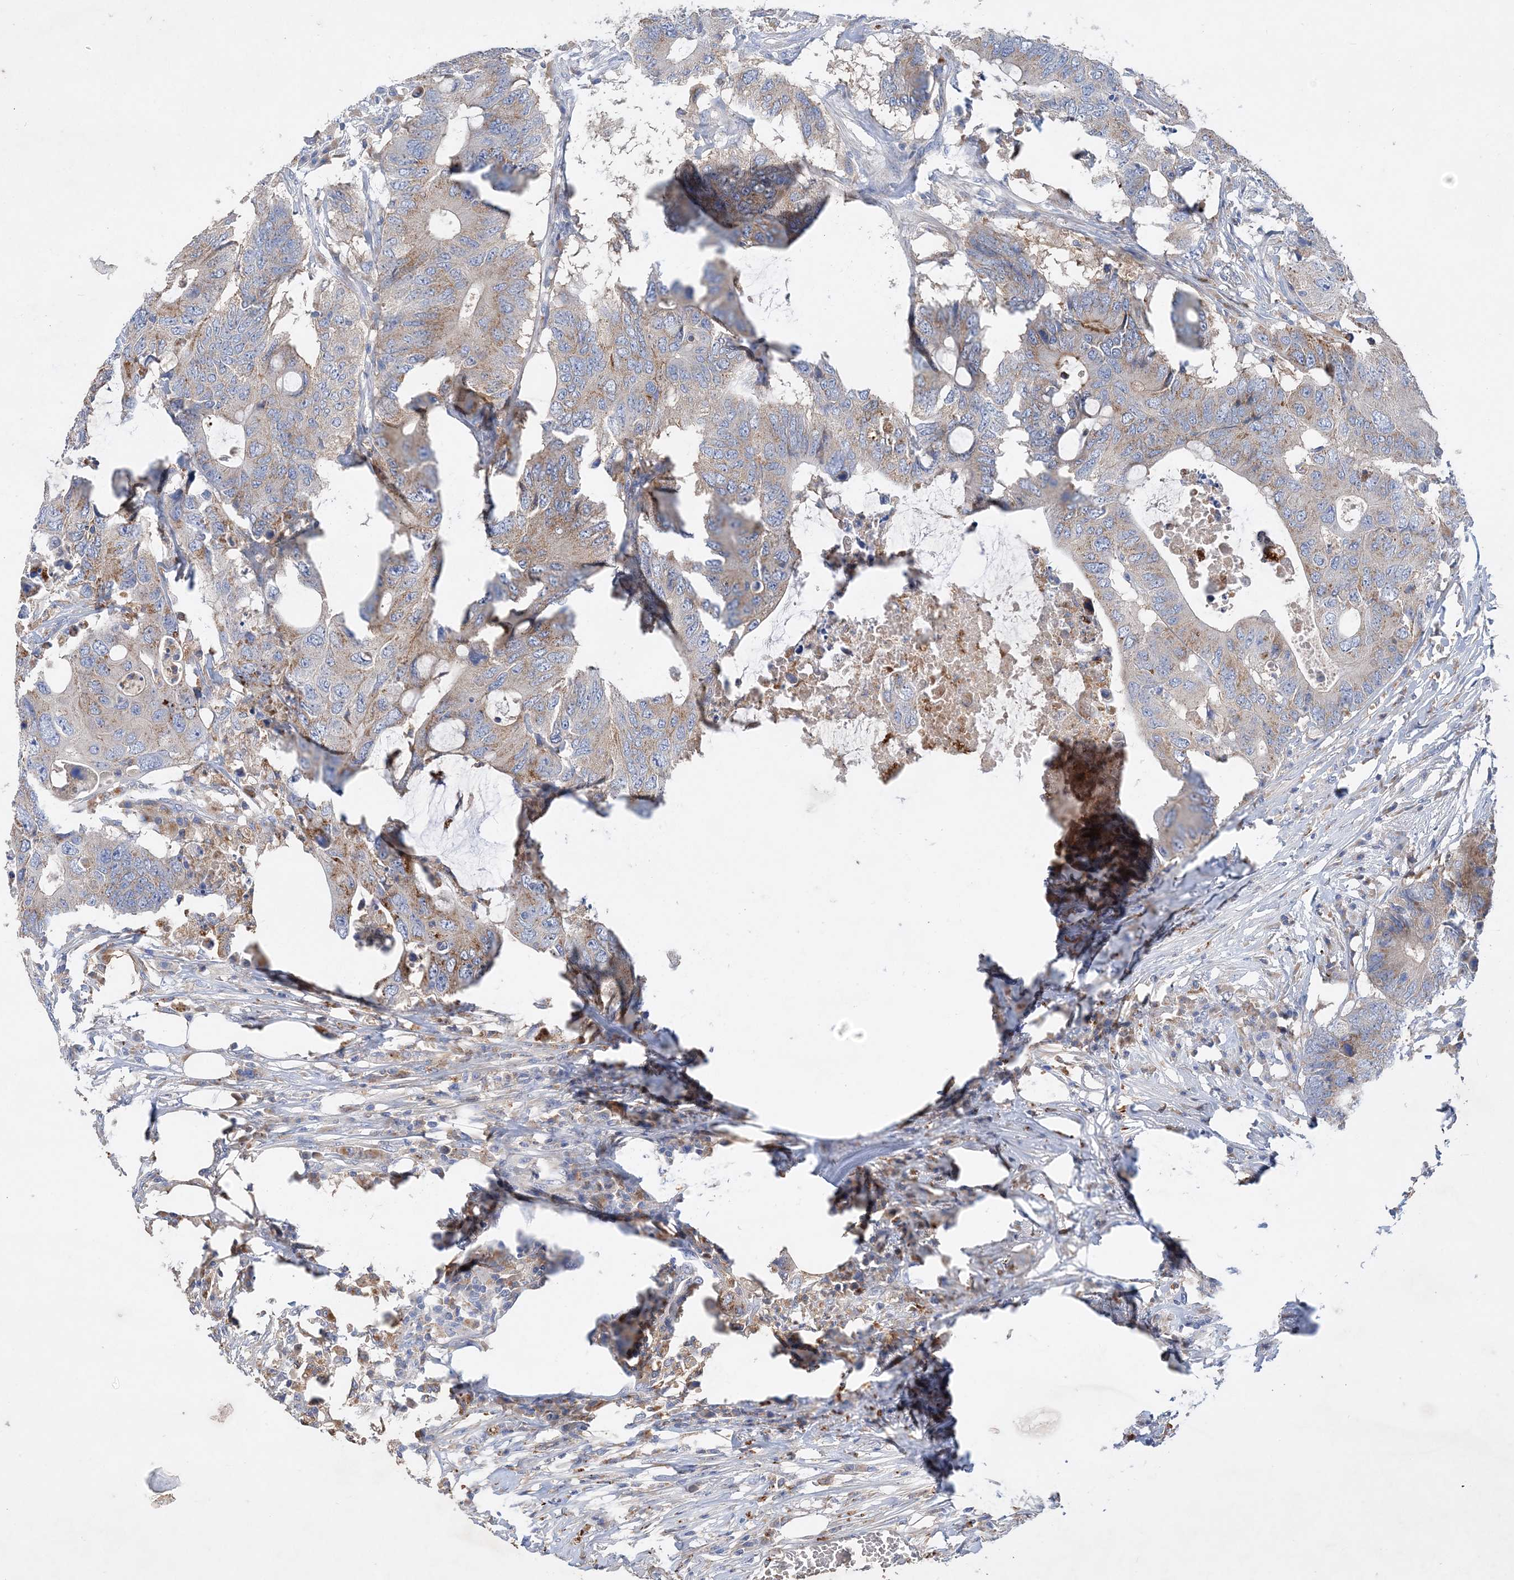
{"staining": {"intensity": "moderate", "quantity": "25%-75%", "location": "cytoplasmic/membranous"}, "tissue": "colorectal cancer", "cell_type": "Tumor cells", "image_type": "cancer", "snomed": [{"axis": "morphology", "description": "Adenocarcinoma, NOS"}, {"axis": "topography", "description": "Colon"}], "caption": "Tumor cells demonstrate moderate cytoplasmic/membranous staining in about 25%-75% of cells in colorectal adenocarcinoma.", "gene": "GRINA", "patient": {"sex": "male", "age": 71}}